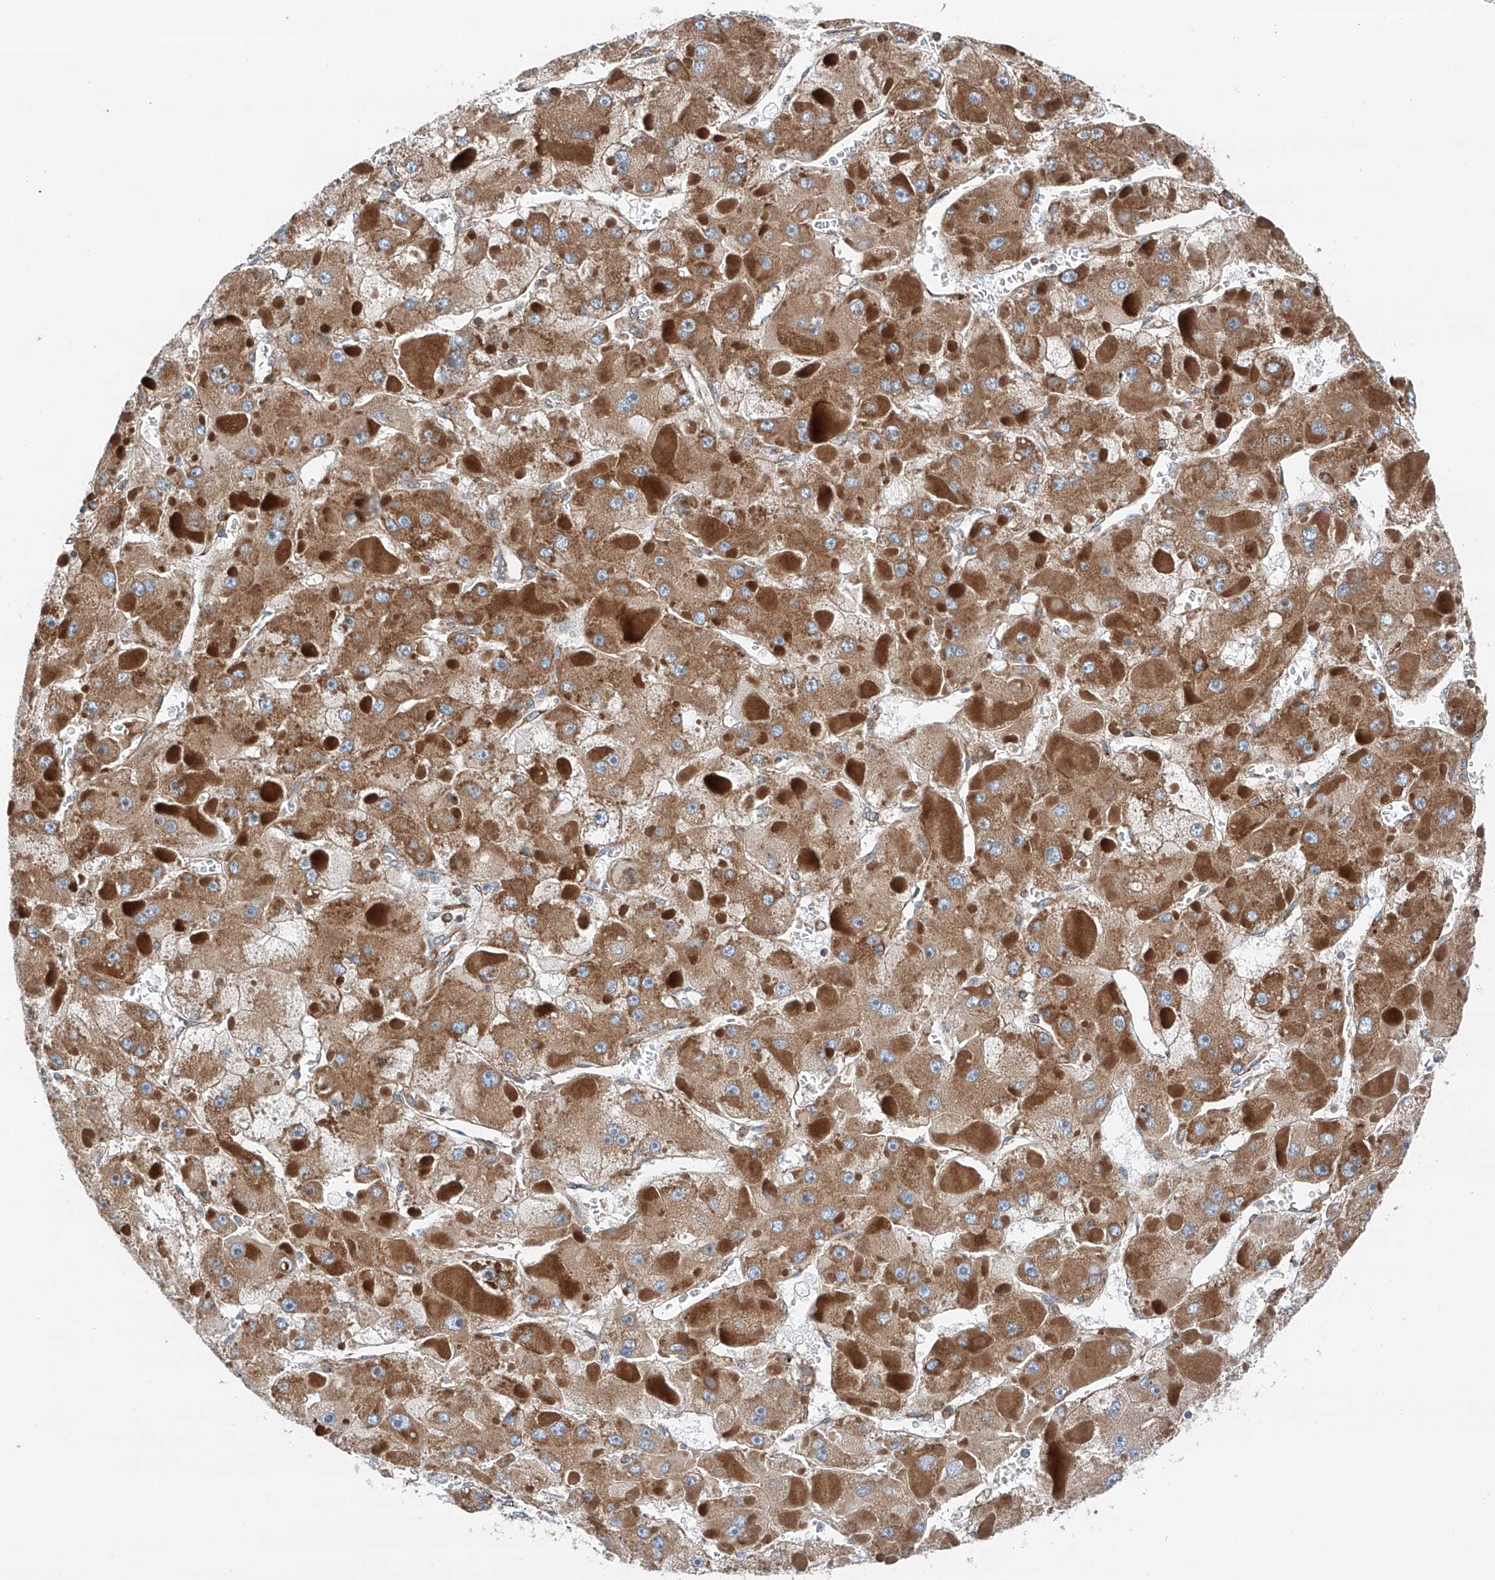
{"staining": {"intensity": "moderate", "quantity": ">75%", "location": "cytoplasmic/membranous"}, "tissue": "liver cancer", "cell_type": "Tumor cells", "image_type": "cancer", "snomed": [{"axis": "morphology", "description": "Carcinoma, Hepatocellular, NOS"}, {"axis": "topography", "description": "Liver"}], "caption": "Immunohistochemistry of liver cancer (hepatocellular carcinoma) shows medium levels of moderate cytoplasmic/membranous positivity in approximately >75% of tumor cells. Nuclei are stained in blue.", "gene": "ZC3H15", "patient": {"sex": "female", "age": 73}}